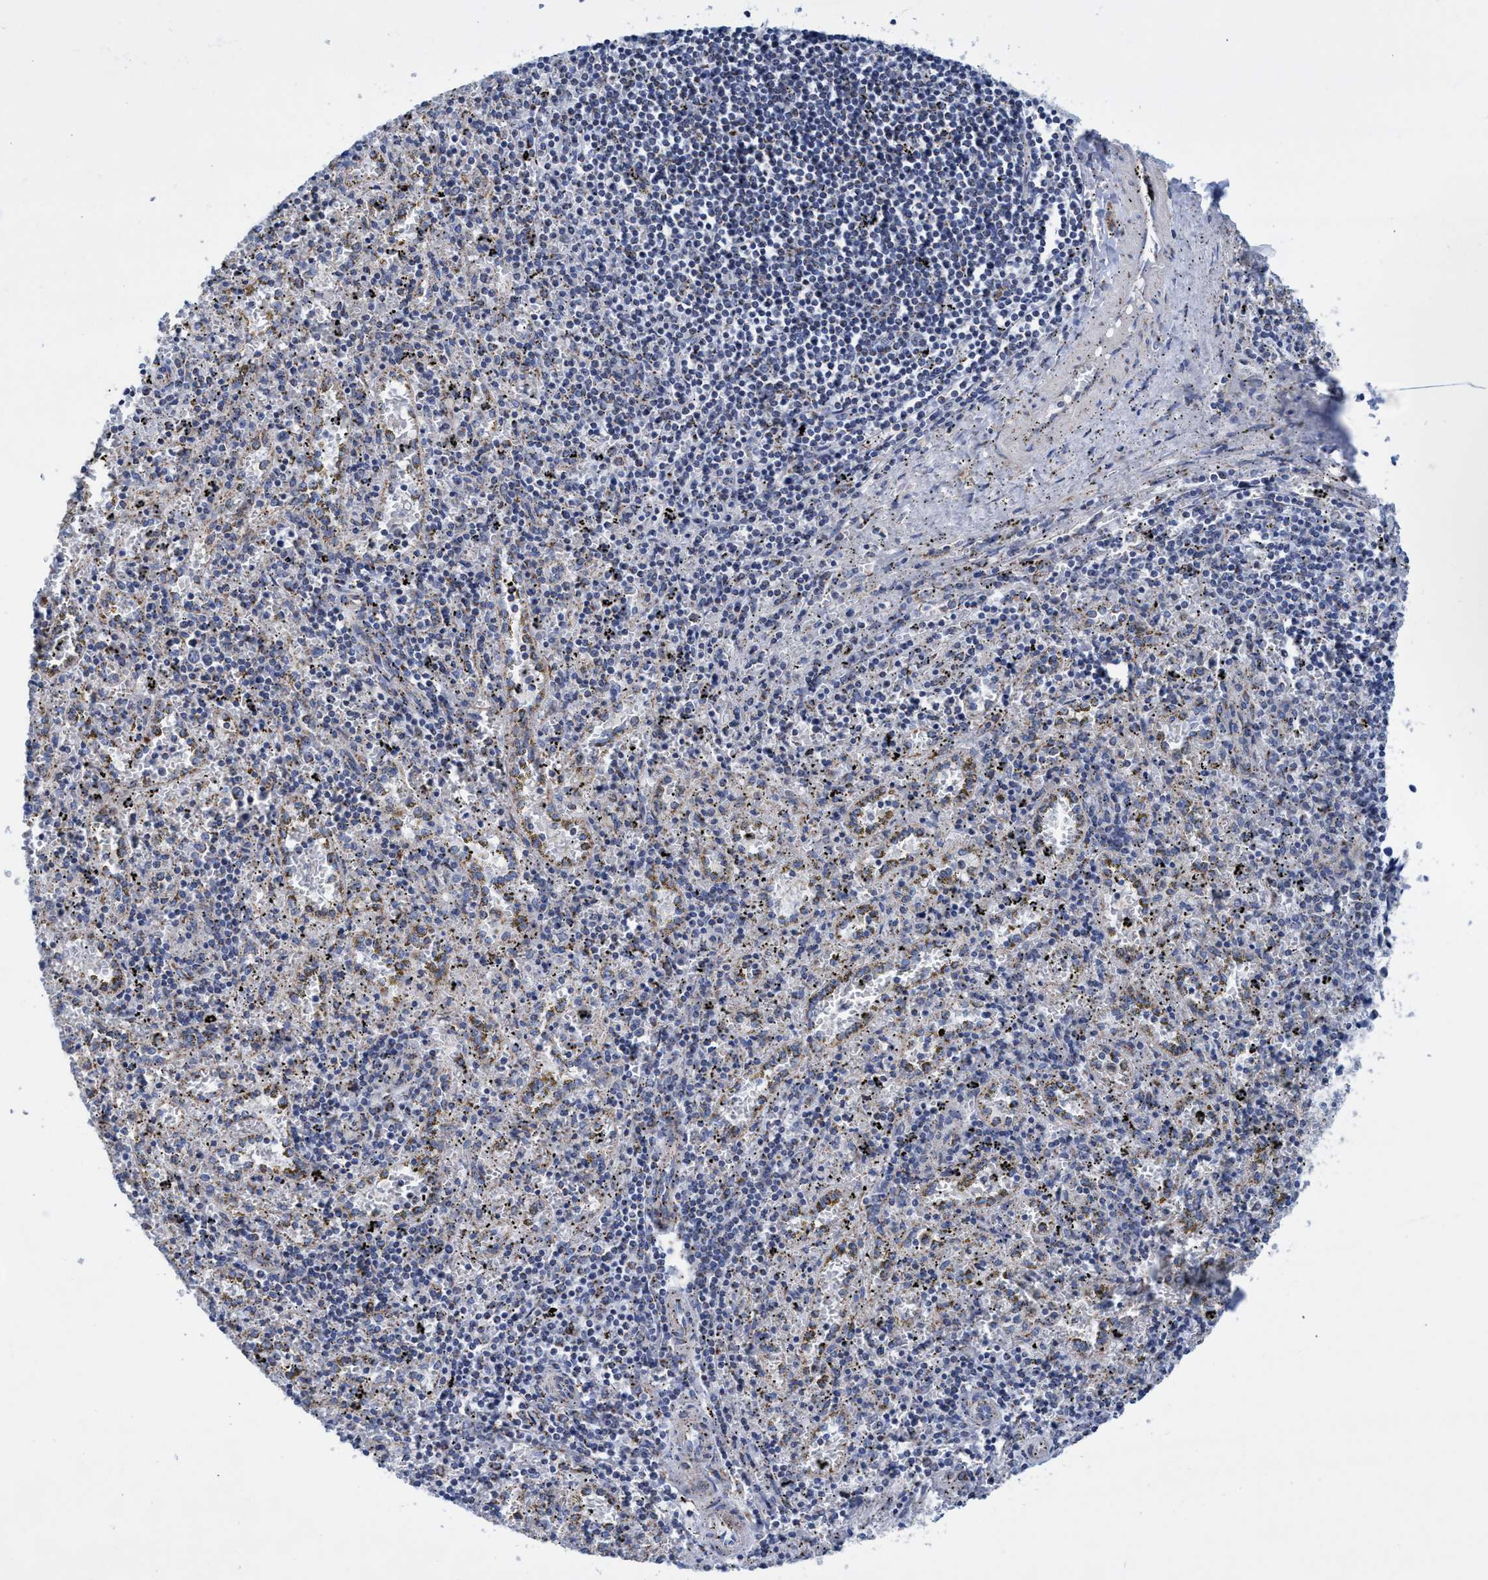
{"staining": {"intensity": "moderate", "quantity": "<25%", "location": "cytoplasmic/membranous"}, "tissue": "spleen", "cell_type": "Cells in red pulp", "image_type": "normal", "snomed": [{"axis": "morphology", "description": "Normal tissue, NOS"}, {"axis": "topography", "description": "Spleen"}], "caption": "Spleen stained with immunohistochemistry reveals moderate cytoplasmic/membranous expression in about <25% of cells in red pulp. (brown staining indicates protein expression, while blue staining denotes nuclei).", "gene": "ZNF750", "patient": {"sex": "male", "age": 11}}